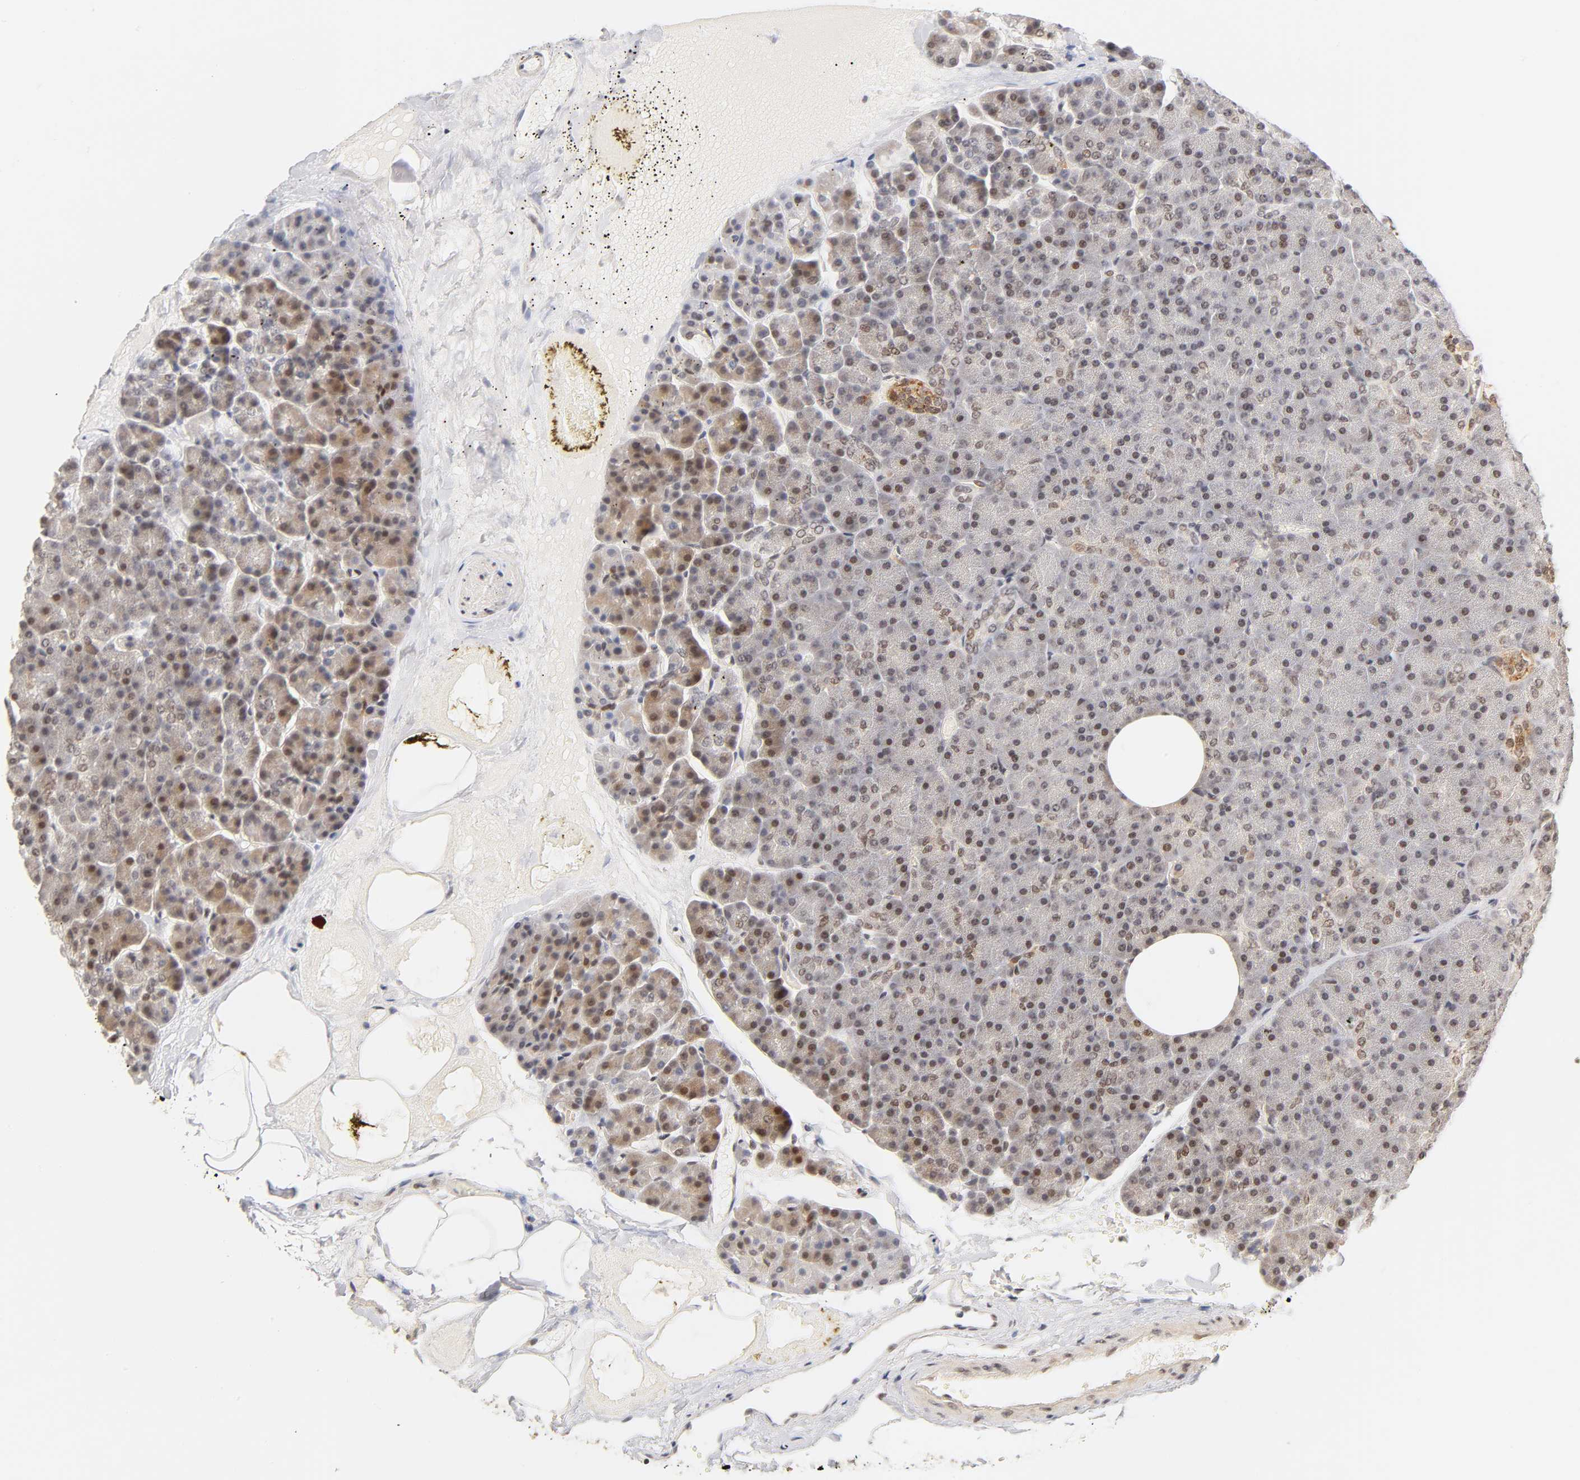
{"staining": {"intensity": "weak", "quantity": ">75%", "location": "nuclear"}, "tissue": "pancreas", "cell_type": "Exocrine glandular cells", "image_type": "normal", "snomed": [{"axis": "morphology", "description": "Normal tissue, NOS"}, {"axis": "topography", "description": "Pancreas"}], "caption": "IHC histopathology image of normal human pancreas stained for a protein (brown), which displays low levels of weak nuclear staining in approximately >75% of exocrine glandular cells.", "gene": "TAF10", "patient": {"sex": "female", "age": 35}}